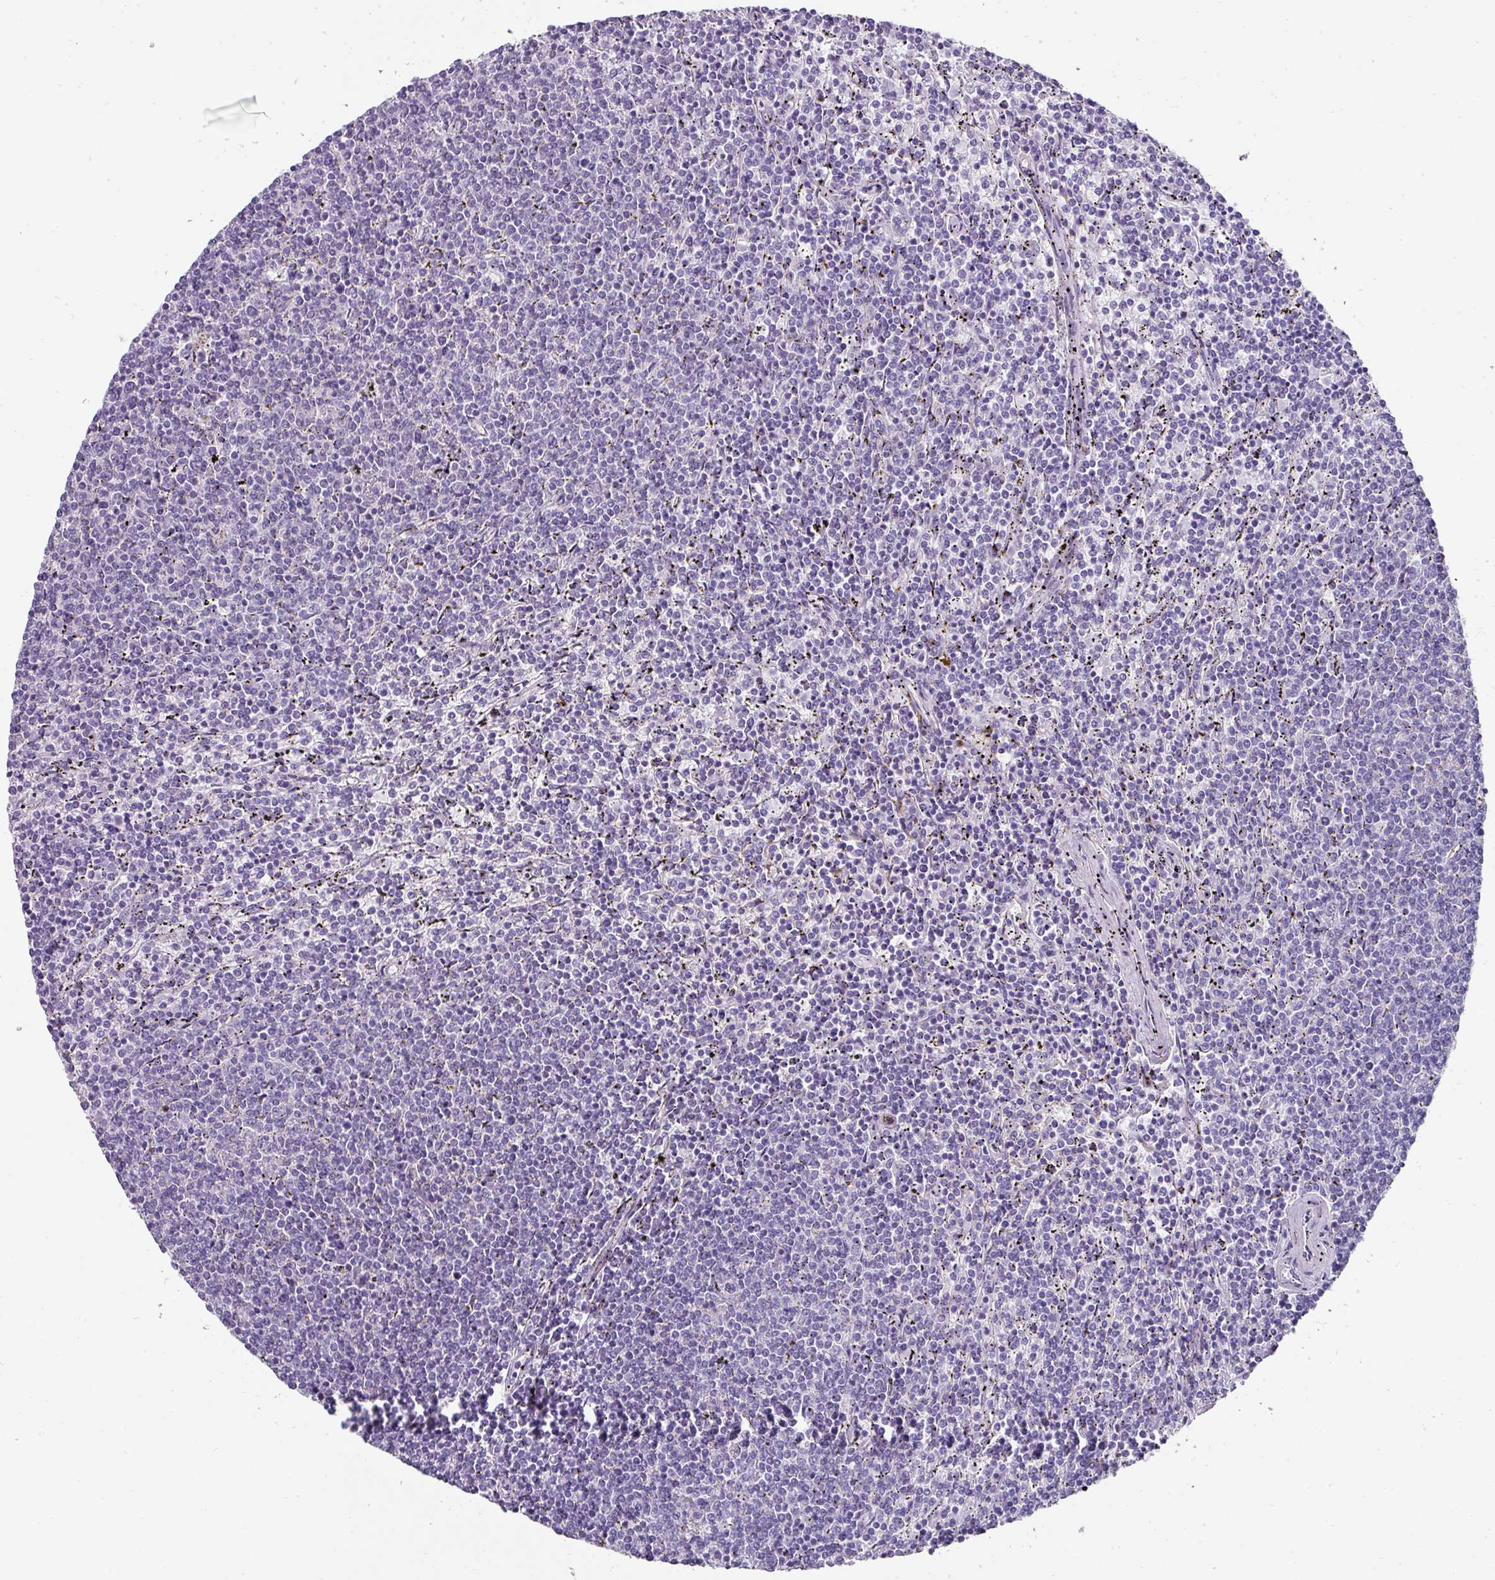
{"staining": {"intensity": "negative", "quantity": "none", "location": "none"}, "tissue": "lymphoma", "cell_type": "Tumor cells", "image_type": "cancer", "snomed": [{"axis": "morphology", "description": "Malignant lymphoma, non-Hodgkin's type, Low grade"}, {"axis": "topography", "description": "Spleen"}], "caption": "Tumor cells show no significant protein staining in lymphoma.", "gene": "ANKRD29", "patient": {"sex": "female", "age": 50}}